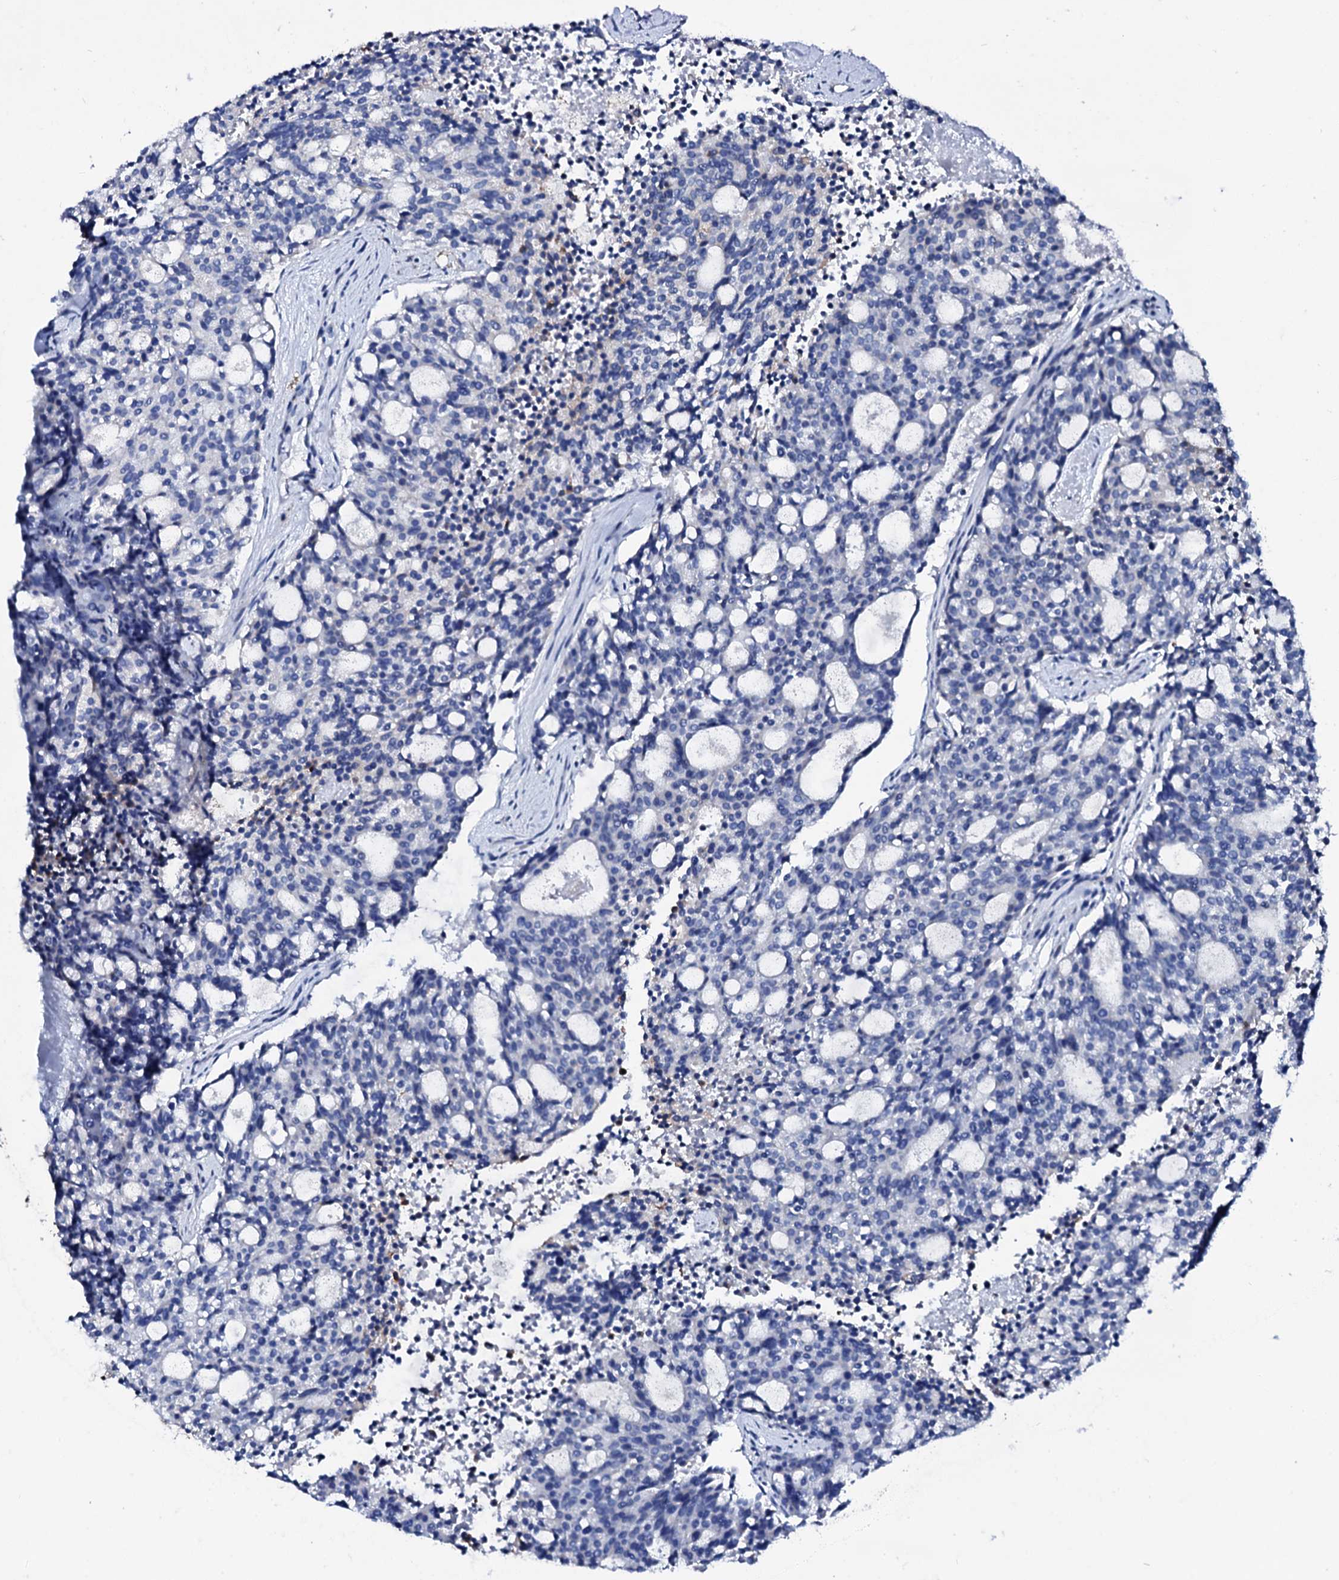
{"staining": {"intensity": "negative", "quantity": "none", "location": "none"}, "tissue": "carcinoid", "cell_type": "Tumor cells", "image_type": "cancer", "snomed": [{"axis": "morphology", "description": "Carcinoid, malignant, NOS"}, {"axis": "topography", "description": "Pancreas"}], "caption": "A histopathology image of human carcinoid (malignant) is negative for staining in tumor cells.", "gene": "GLB1L3", "patient": {"sex": "female", "age": 54}}